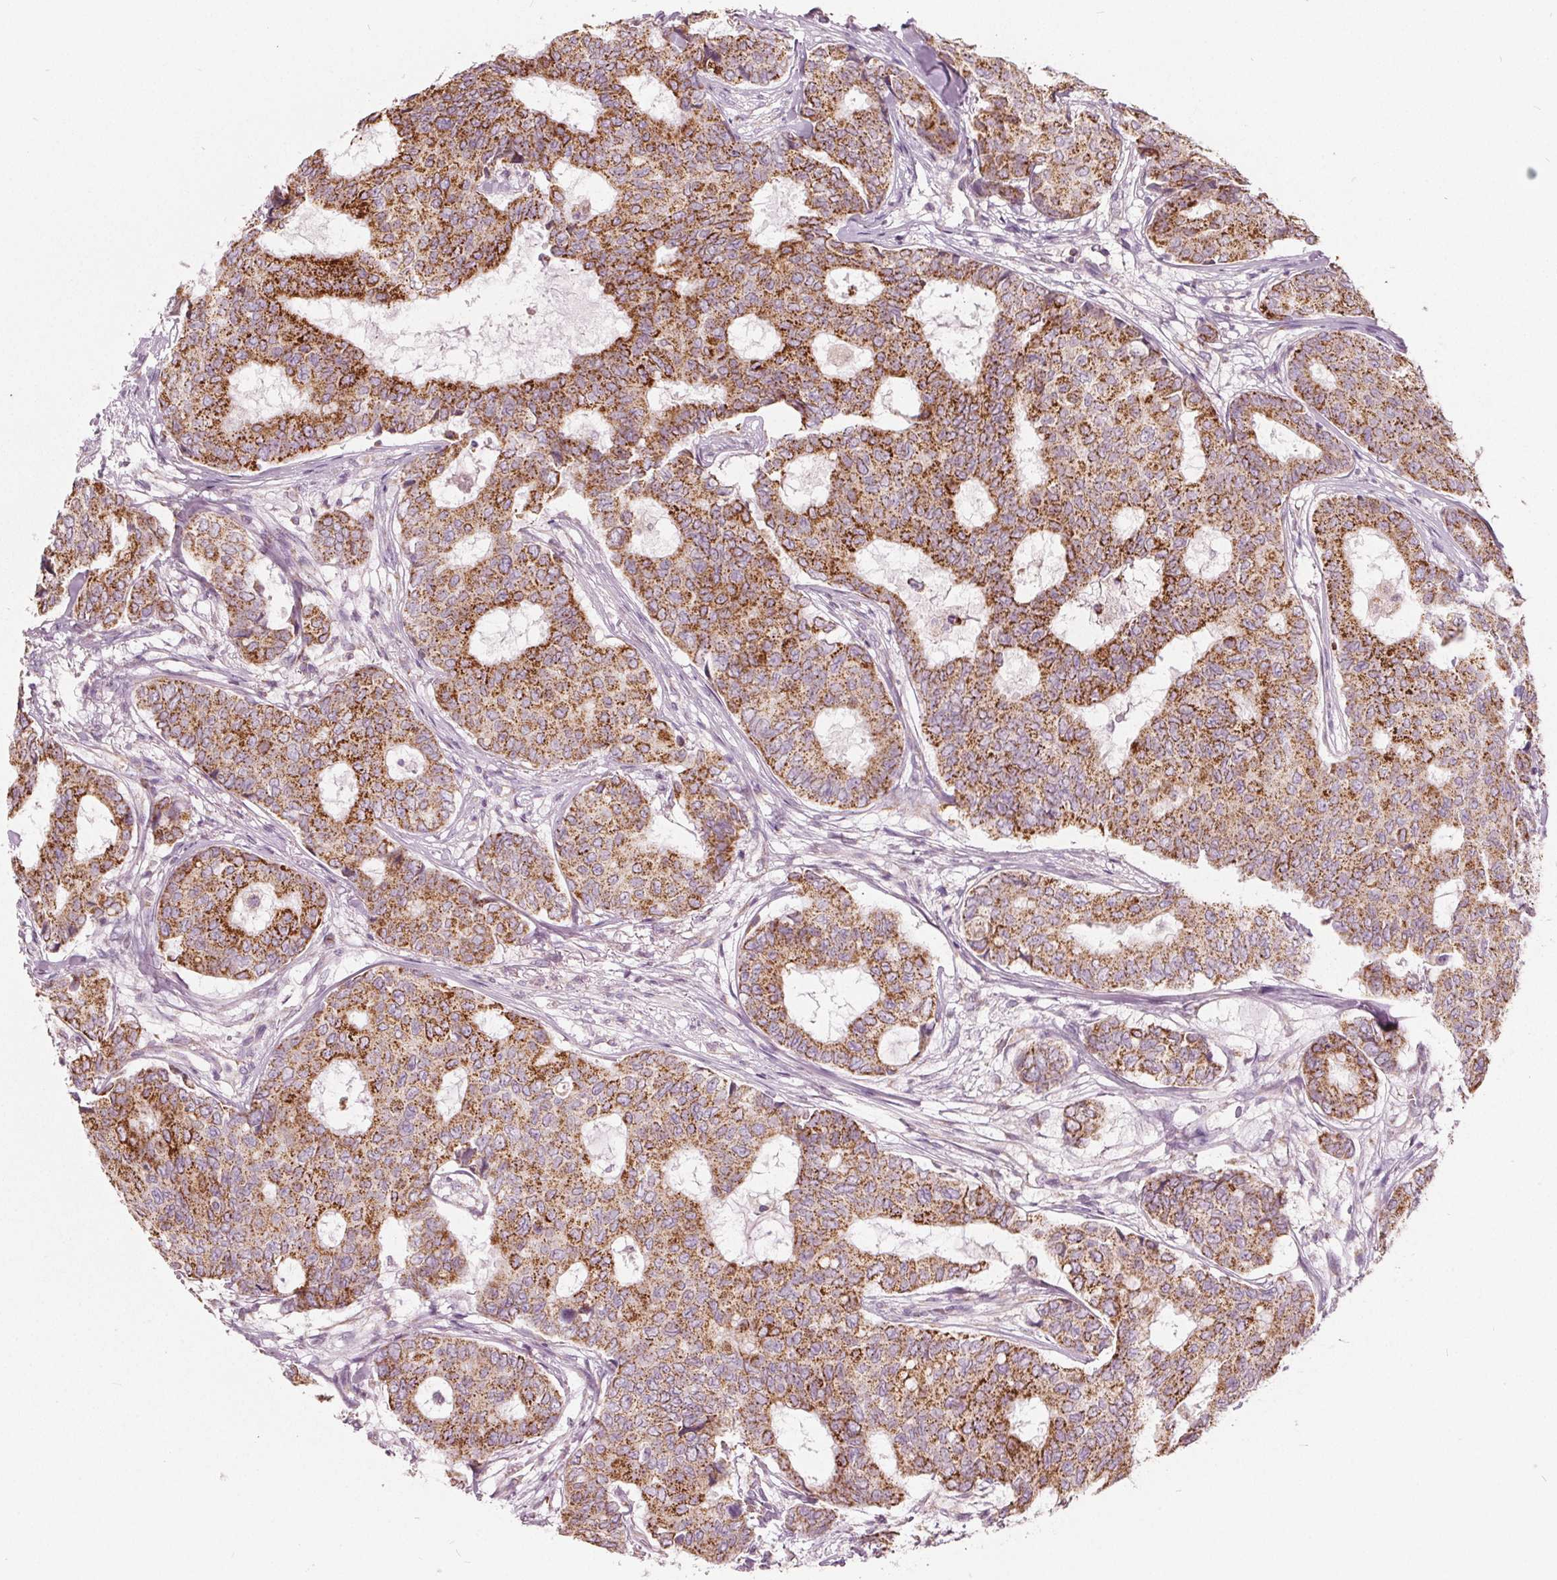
{"staining": {"intensity": "strong", "quantity": ">75%", "location": "cytoplasmic/membranous"}, "tissue": "breast cancer", "cell_type": "Tumor cells", "image_type": "cancer", "snomed": [{"axis": "morphology", "description": "Duct carcinoma"}, {"axis": "topography", "description": "Breast"}], "caption": "Human breast cancer stained with a protein marker reveals strong staining in tumor cells.", "gene": "ECI2", "patient": {"sex": "female", "age": 75}}